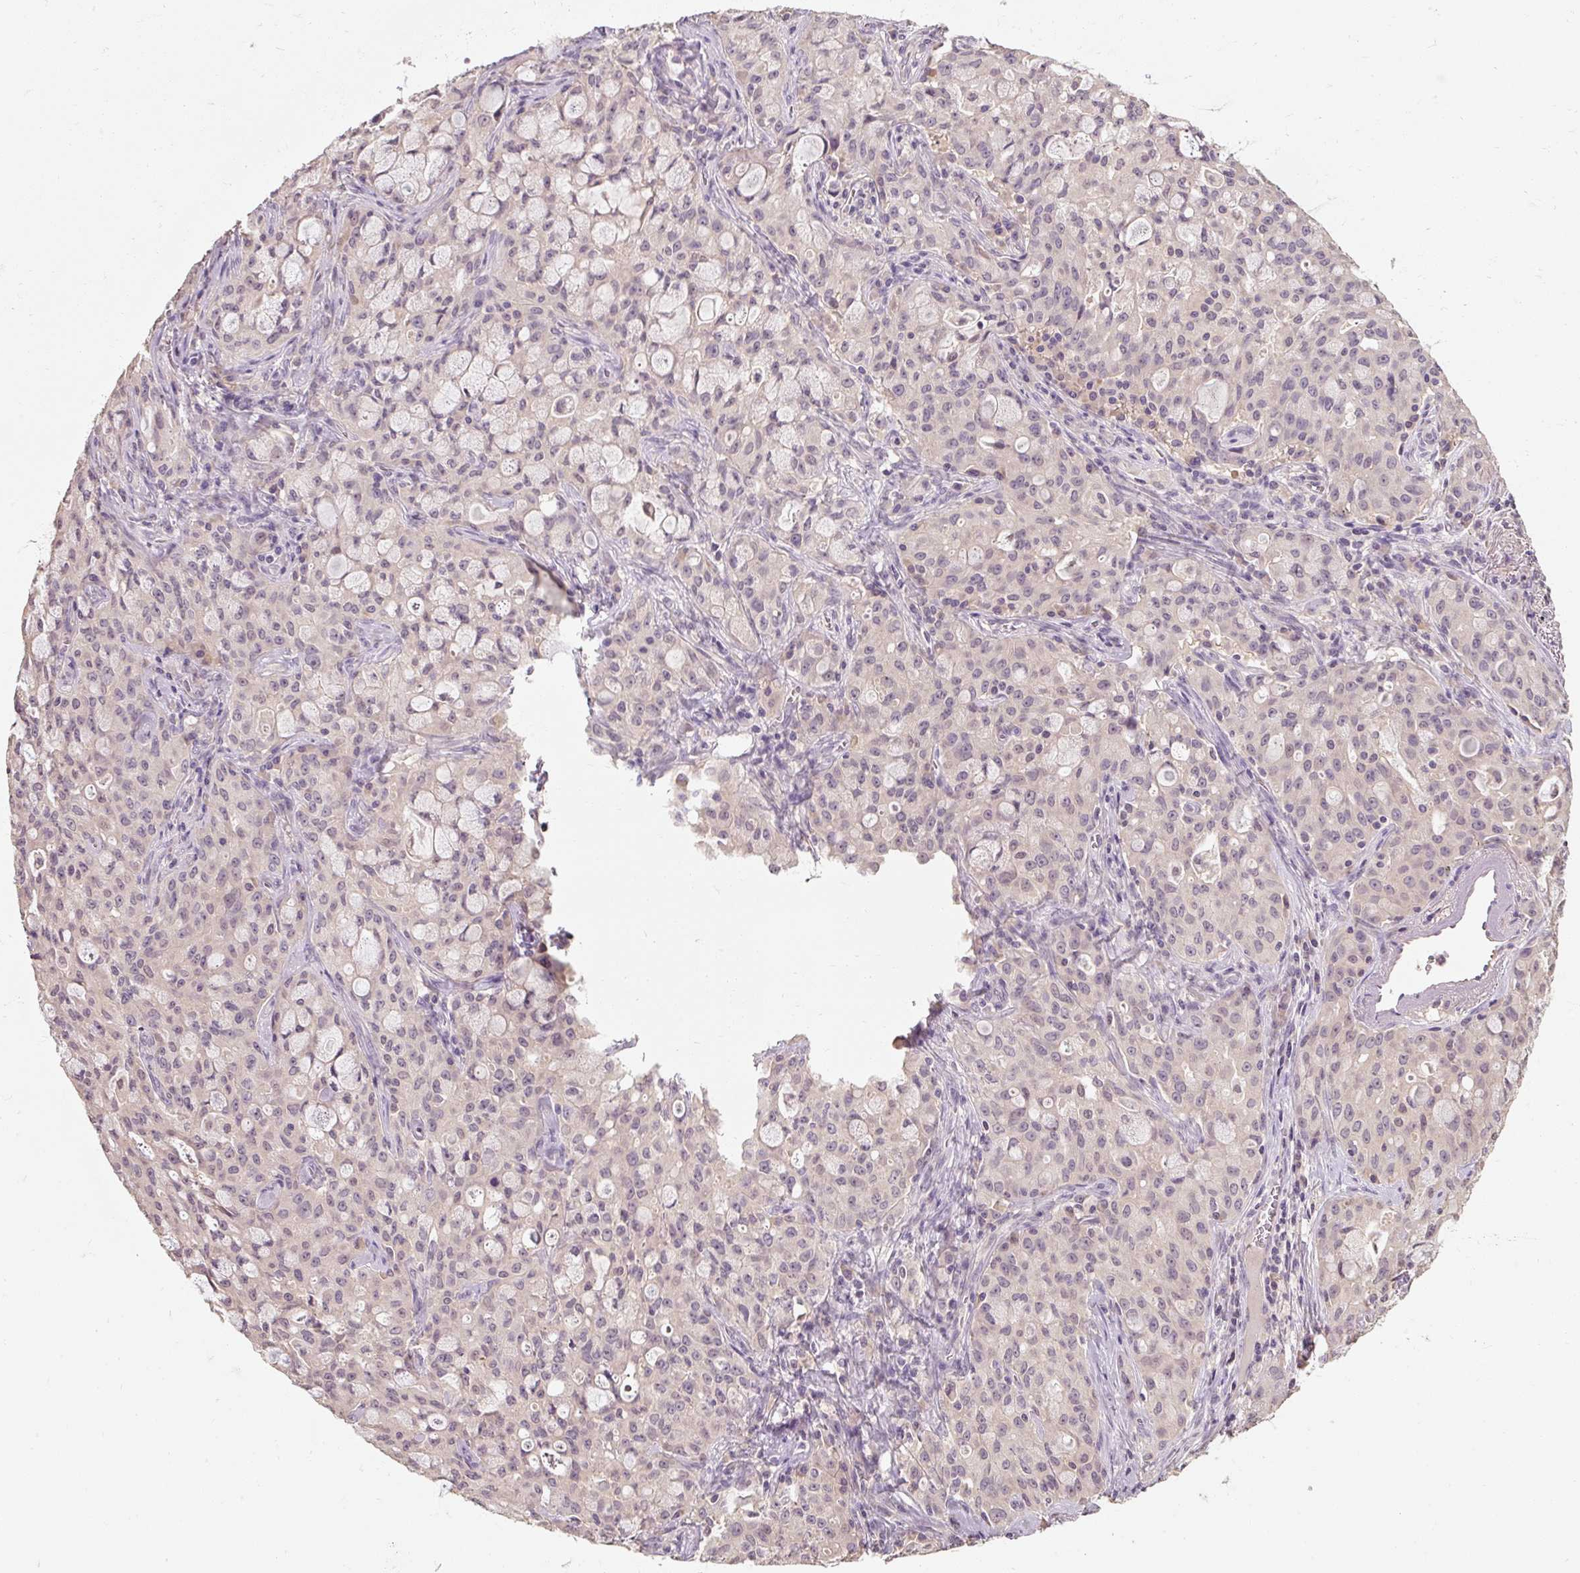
{"staining": {"intensity": "negative", "quantity": "none", "location": "none"}, "tissue": "lung cancer", "cell_type": "Tumor cells", "image_type": "cancer", "snomed": [{"axis": "morphology", "description": "Adenocarcinoma, NOS"}, {"axis": "topography", "description": "Lung"}], "caption": "A micrograph of human lung adenocarcinoma is negative for staining in tumor cells.", "gene": "CFAP65", "patient": {"sex": "female", "age": 44}}